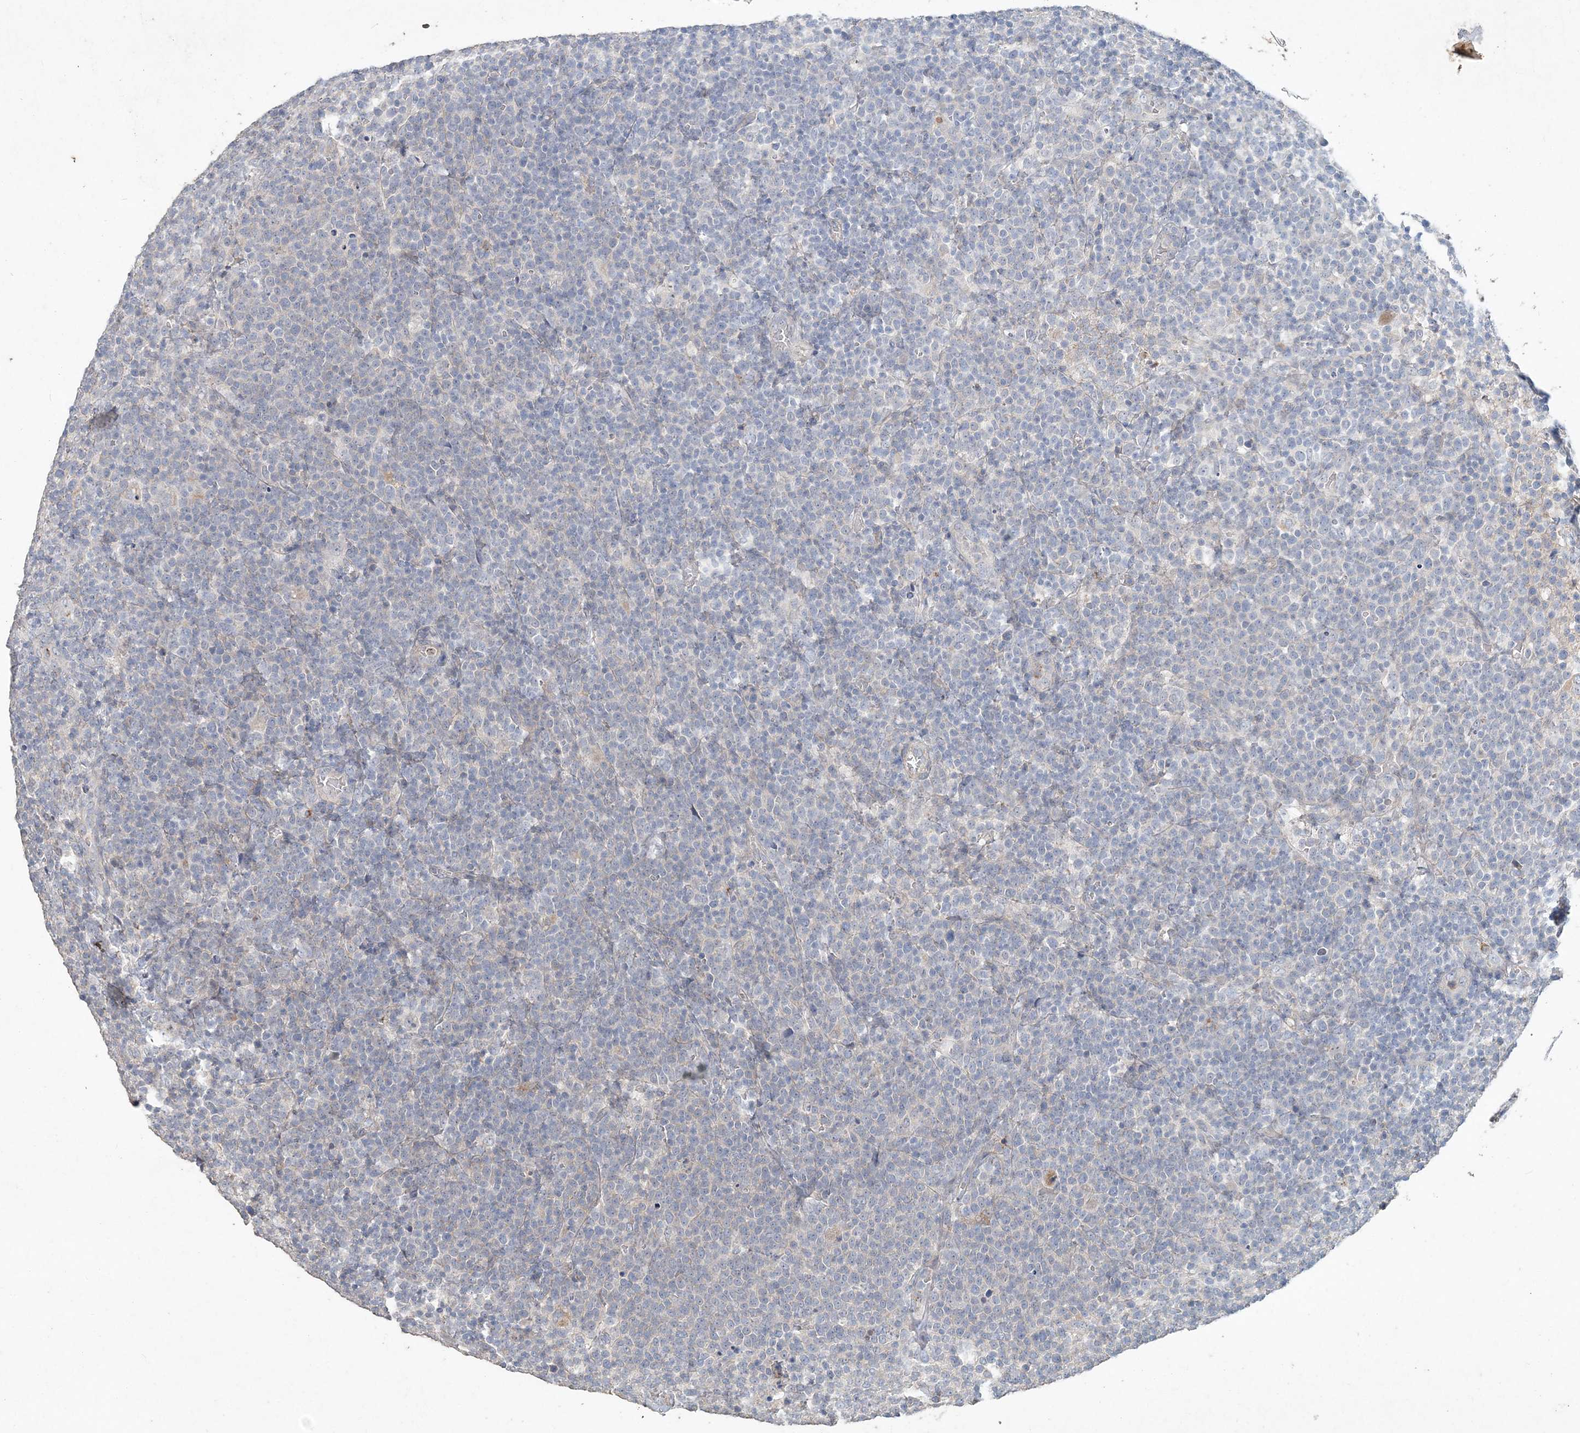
{"staining": {"intensity": "negative", "quantity": "none", "location": "none"}, "tissue": "lymphoma", "cell_type": "Tumor cells", "image_type": "cancer", "snomed": [{"axis": "morphology", "description": "Malignant lymphoma, non-Hodgkin's type, High grade"}, {"axis": "topography", "description": "Lymph node"}], "caption": "Immunohistochemistry (IHC) histopathology image of neoplastic tissue: lymphoma stained with DAB (3,3'-diaminobenzidine) reveals no significant protein staining in tumor cells.", "gene": "DNAH5", "patient": {"sex": "male", "age": 61}}